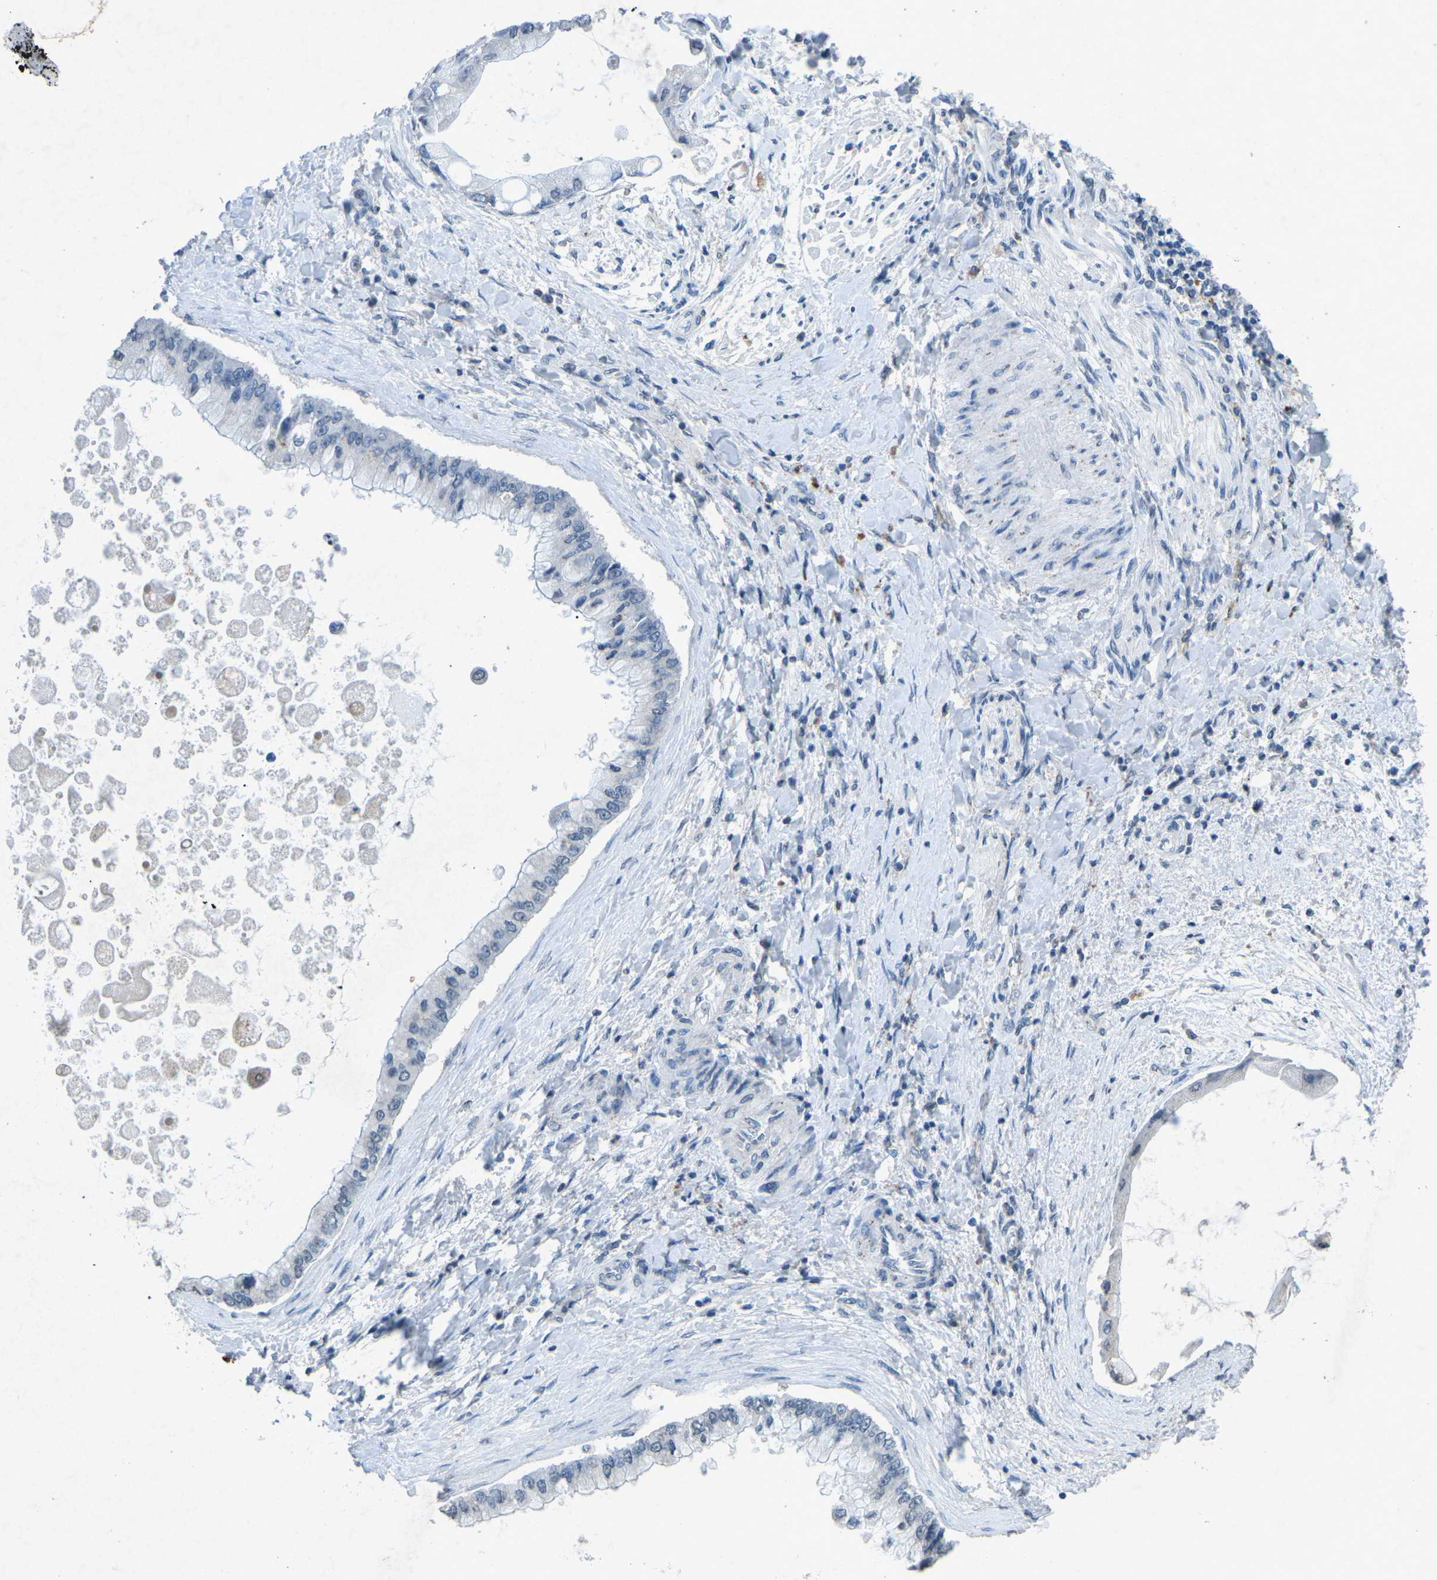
{"staining": {"intensity": "negative", "quantity": "none", "location": "none"}, "tissue": "liver cancer", "cell_type": "Tumor cells", "image_type": "cancer", "snomed": [{"axis": "morphology", "description": "Cholangiocarcinoma"}, {"axis": "topography", "description": "Liver"}], "caption": "This is an IHC image of liver cancer. There is no positivity in tumor cells.", "gene": "A1BG", "patient": {"sex": "male", "age": 50}}